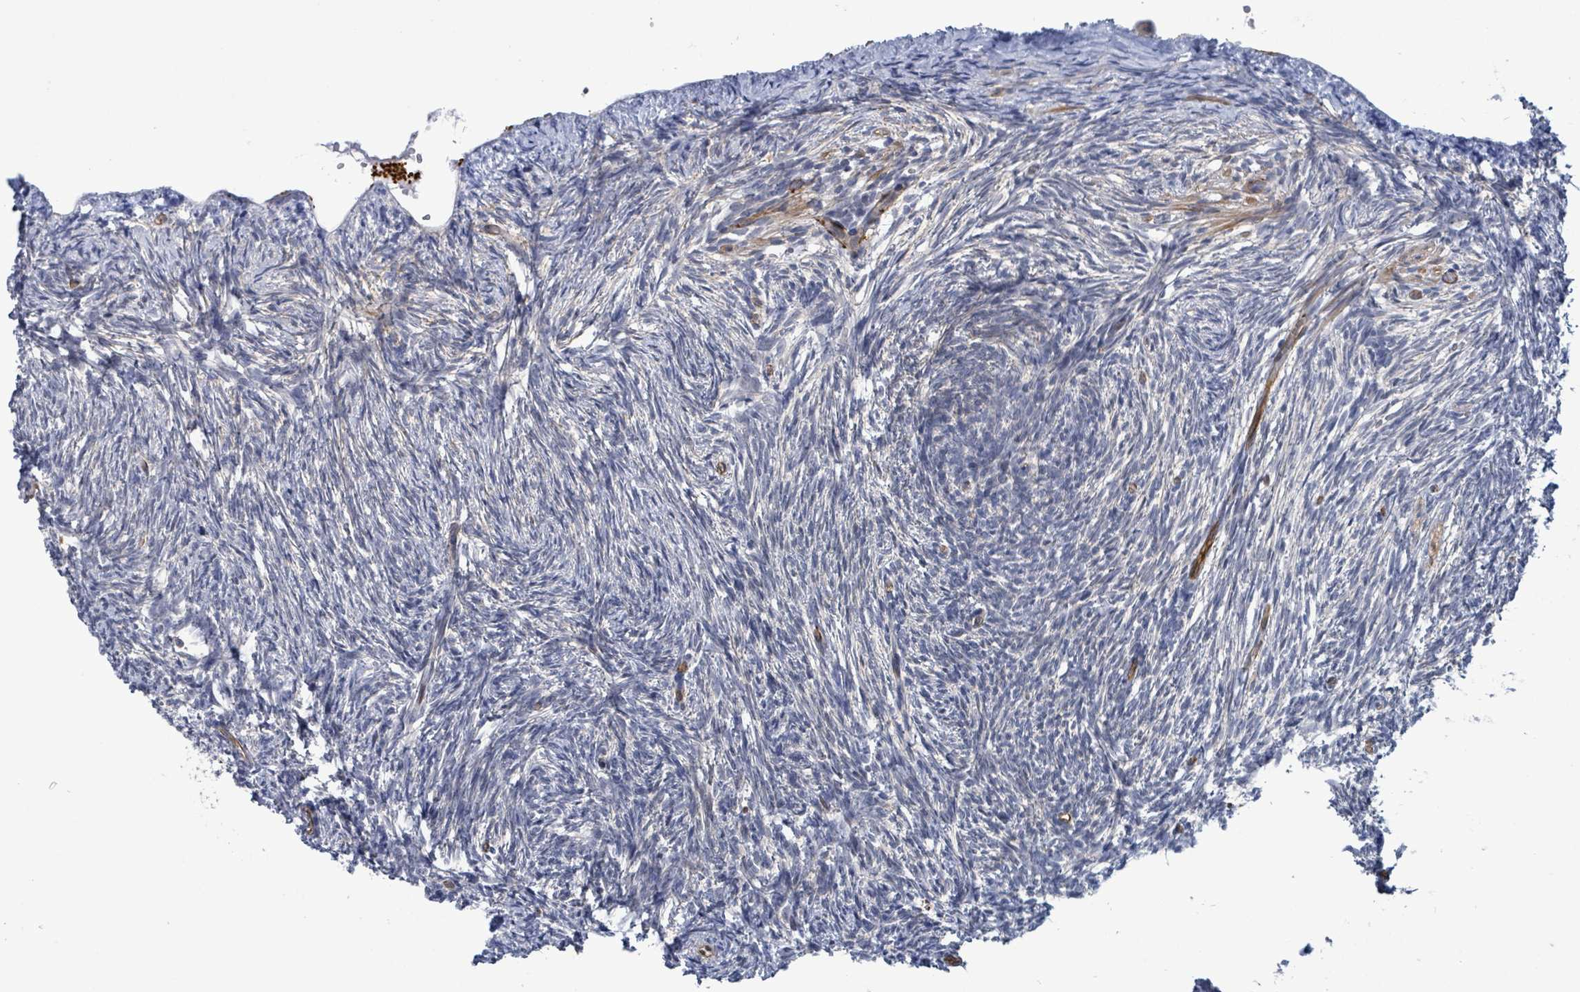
{"staining": {"intensity": "negative", "quantity": "none", "location": "none"}, "tissue": "ovary", "cell_type": "Ovarian stroma cells", "image_type": "normal", "snomed": [{"axis": "morphology", "description": "Normal tissue, NOS"}, {"axis": "topography", "description": "Ovary"}], "caption": "Immunohistochemical staining of benign ovary displays no significant expression in ovarian stroma cells.", "gene": "PRKRIP1", "patient": {"sex": "female", "age": 51}}